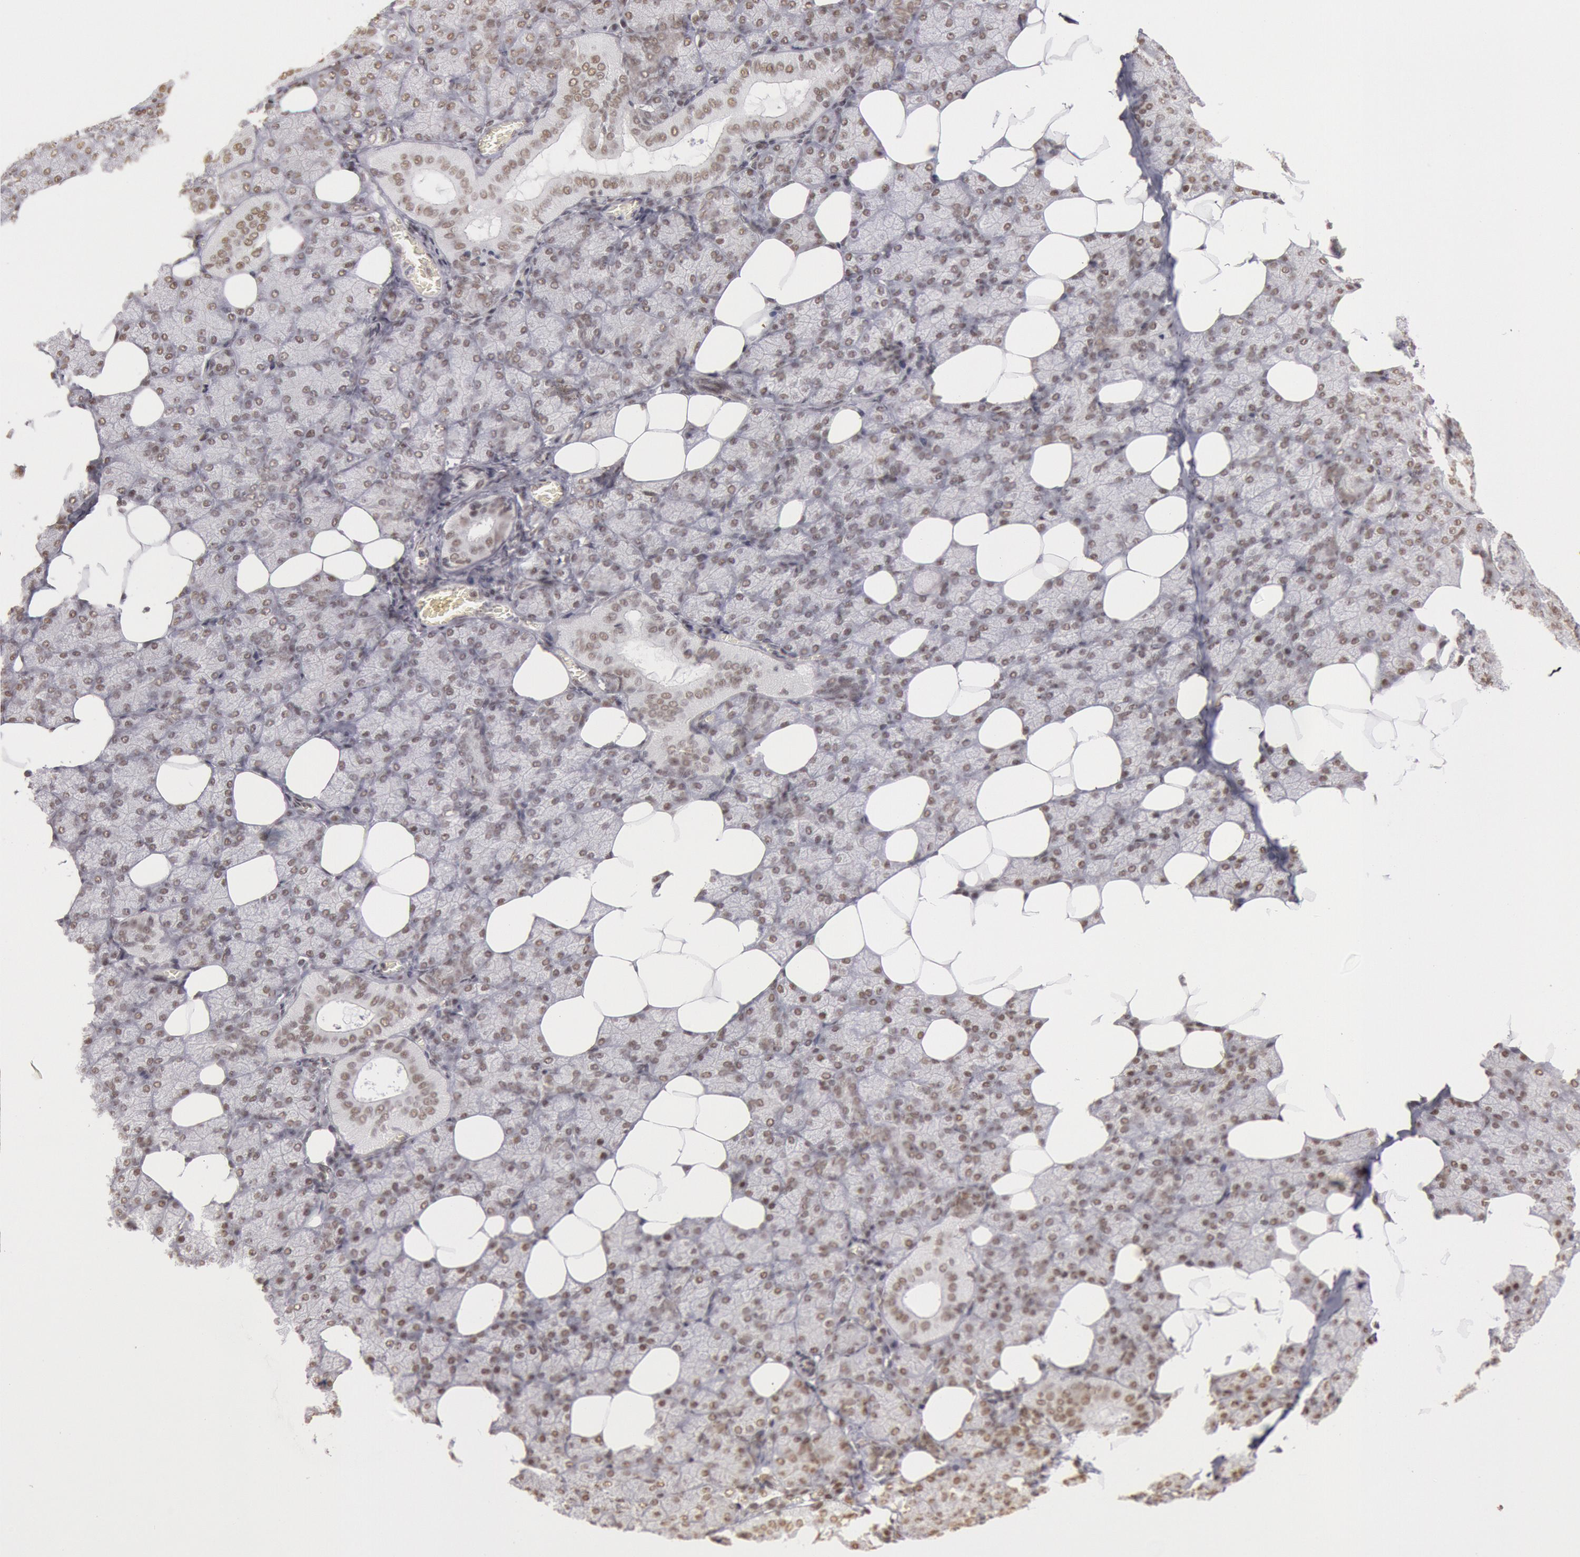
{"staining": {"intensity": "weak", "quantity": ">75%", "location": "nuclear"}, "tissue": "salivary gland", "cell_type": "Glandular cells", "image_type": "normal", "snomed": [{"axis": "morphology", "description": "Normal tissue, NOS"}, {"axis": "topography", "description": "Lymph node"}, {"axis": "topography", "description": "Salivary gland"}], "caption": "Immunohistochemistry of unremarkable human salivary gland demonstrates low levels of weak nuclear expression in approximately >75% of glandular cells.", "gene": "ESS2", "patient": {"sex": "male", "age": 8}}